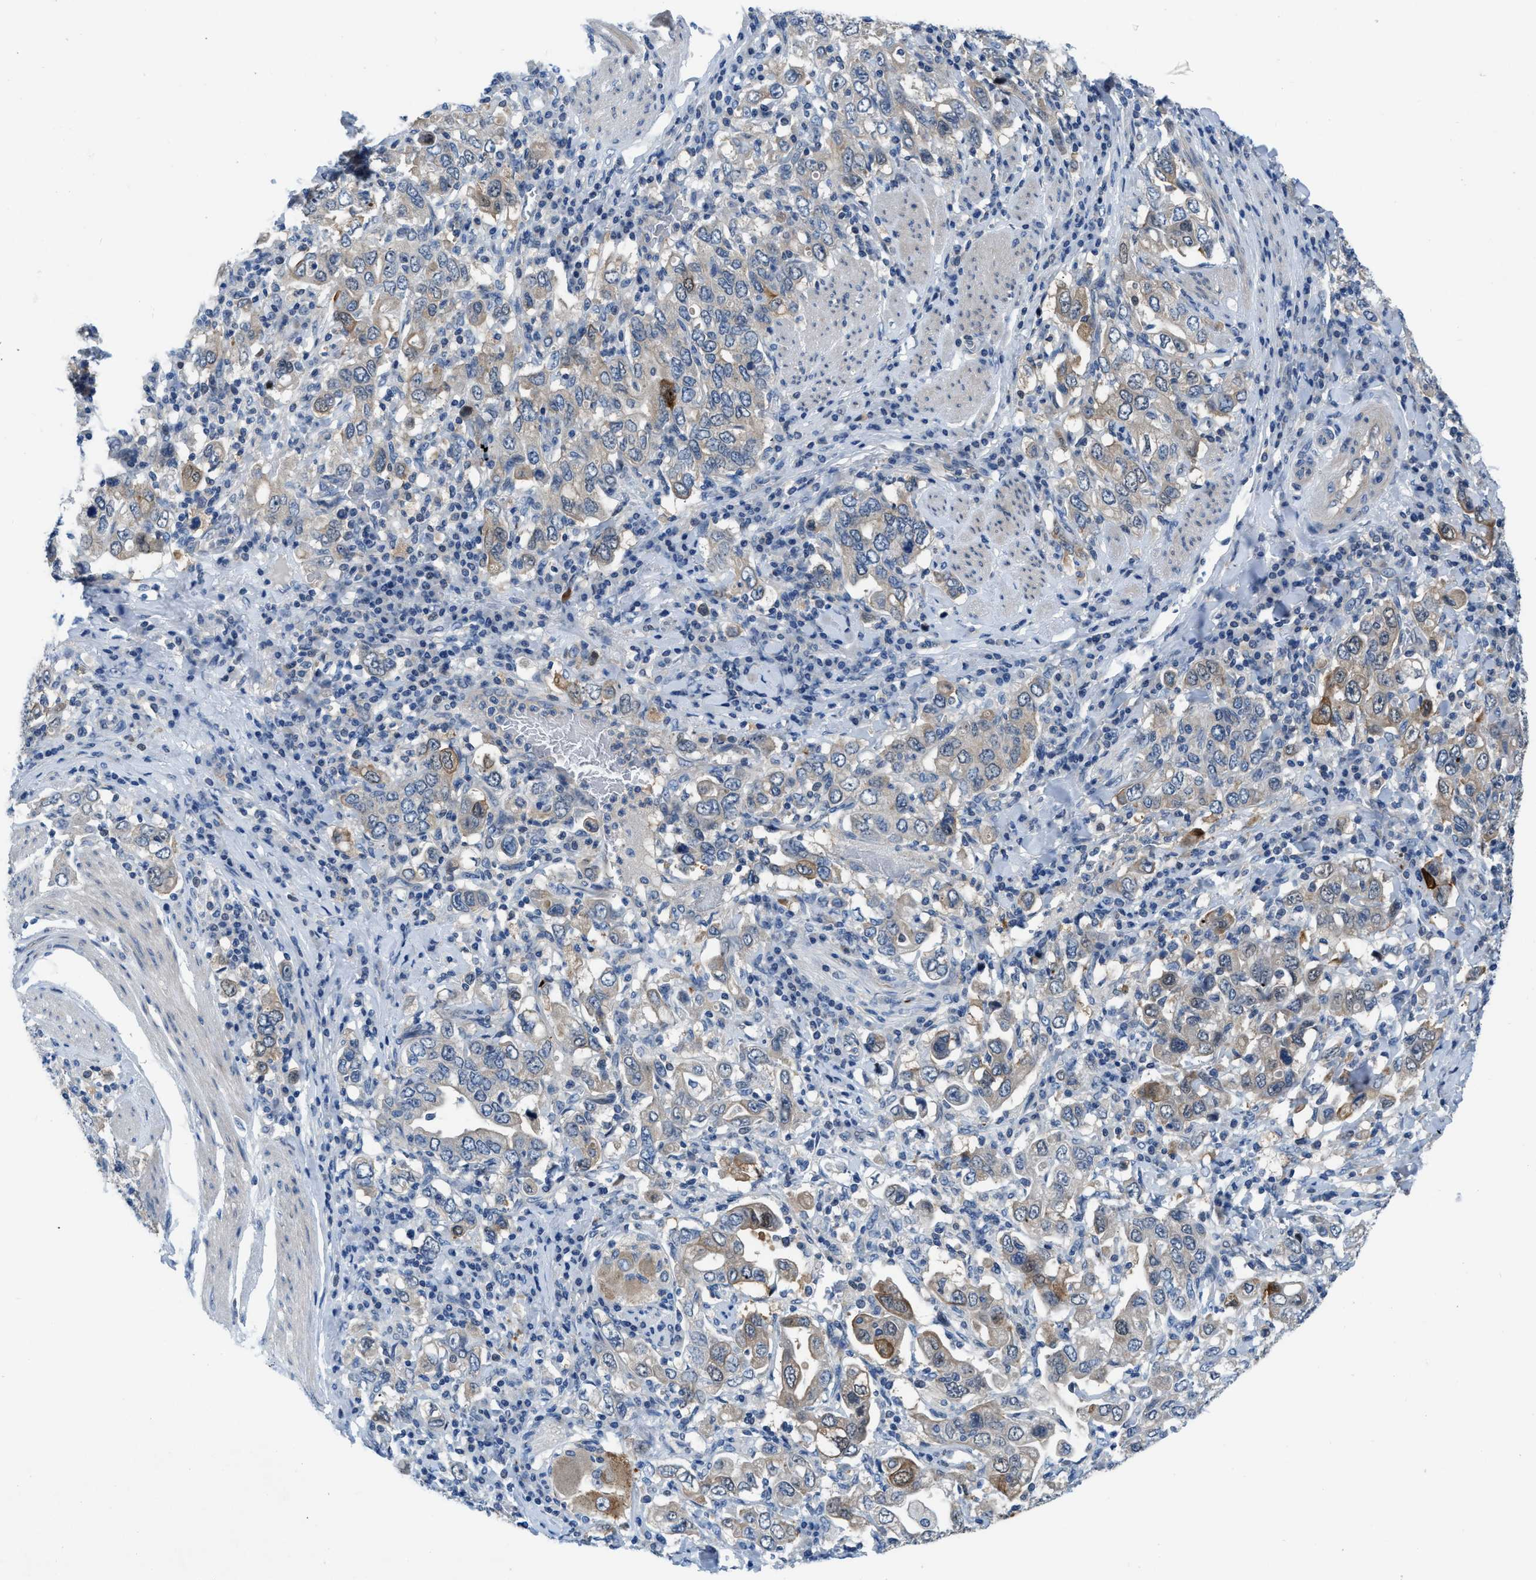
{"staining": {"intensity": "moderate", "quantity": "<25%", "location": "cytoplasmic/membranous"}, "tissue": "stomach cancer", "cell_type": "Tumor cells", "image_type": "cancer", "snomed": [{"axis": "morphology", "description": "Adenocarcinoma, NOS"}, {"axis": "topography", "description": "Stomach, upper"}], "caption": "Adenocarcinoma (stomach) tissue exhibits moderate cytoplasmic/membranous expression in about <25% of tumor cells", "gene": "PFKP", "patient": {"sex": "male", "age": 62}}